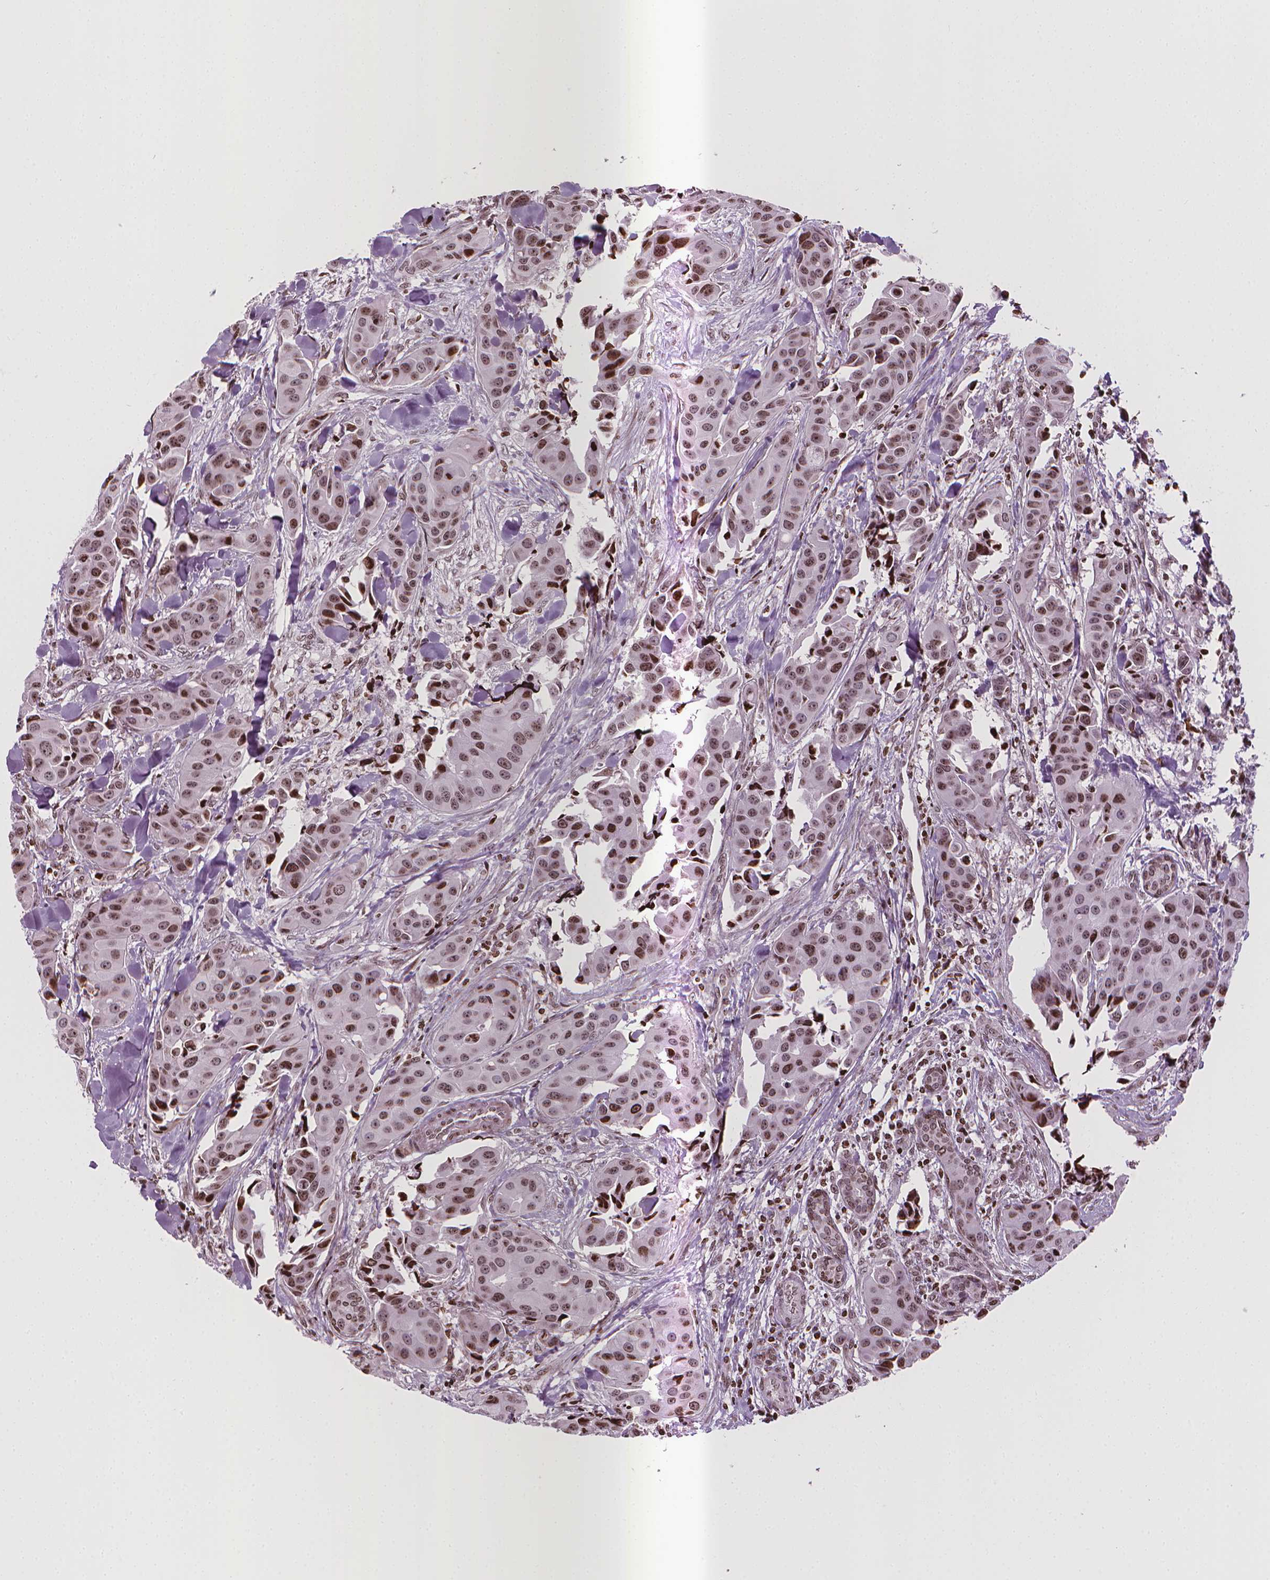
{"staining": {"intensity": "moderate", "quantity": ">75%", "location": "nuclear"}, "tissue": "head and neck cancer", "cell_type": "Tumor cells", "image_type": "cancer", "snomed": [{"axis": "morphology", "description": "Adenocarcinoma, NOS"}, {"axis": "topography", "description": "Head-Neck"}], "caption": "Protein staining shows moderate nuclear expression in approximately >75% of tumor cells in head and neck cancer (adenocarcinoma).", "gene": "PIP4K2A", "patient": {"sex": "male", "age": 76}}